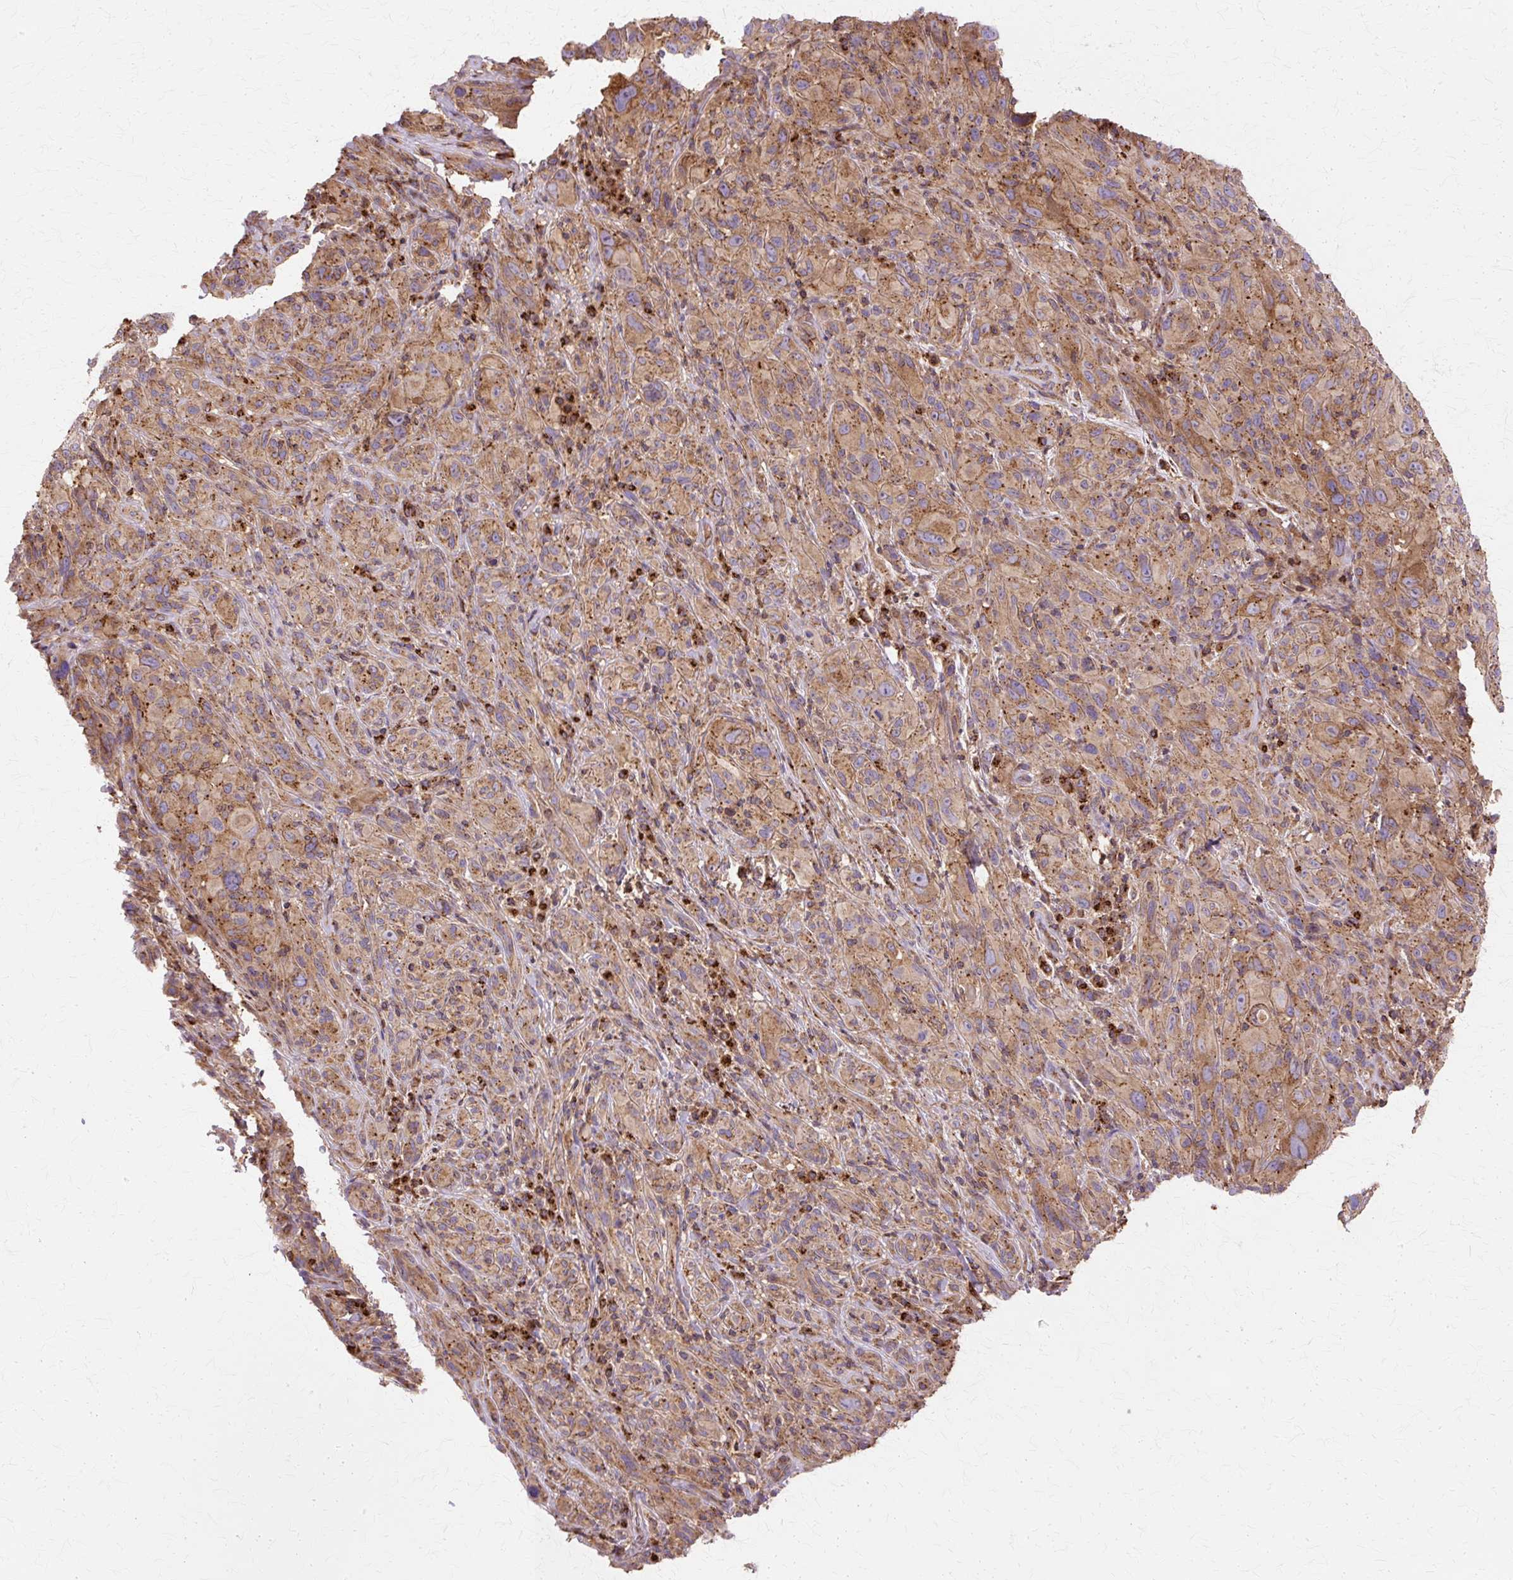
{"staining": {"intensity": "moderate", "quantity": ">75%", "location": "cytoplasmic/membranous"}, "tissue": "melanoma", "cell_type": "Tumor cells", "image_type": "cancer", "snomed": [{"axis": "morphology", "description": "Malignant melanoma, NOS"}, {"axis": "topography", "description": "Skin of head"}], "caption": "Immunohistochemistry image of malignant melanoma stained for a protein (brown), which shows medium levels of moderate cytoplasmic/membranous staining in about >75% of tumor cells.", "gene": "COPB1", "patient": {"sex": "male", "age": 96}}